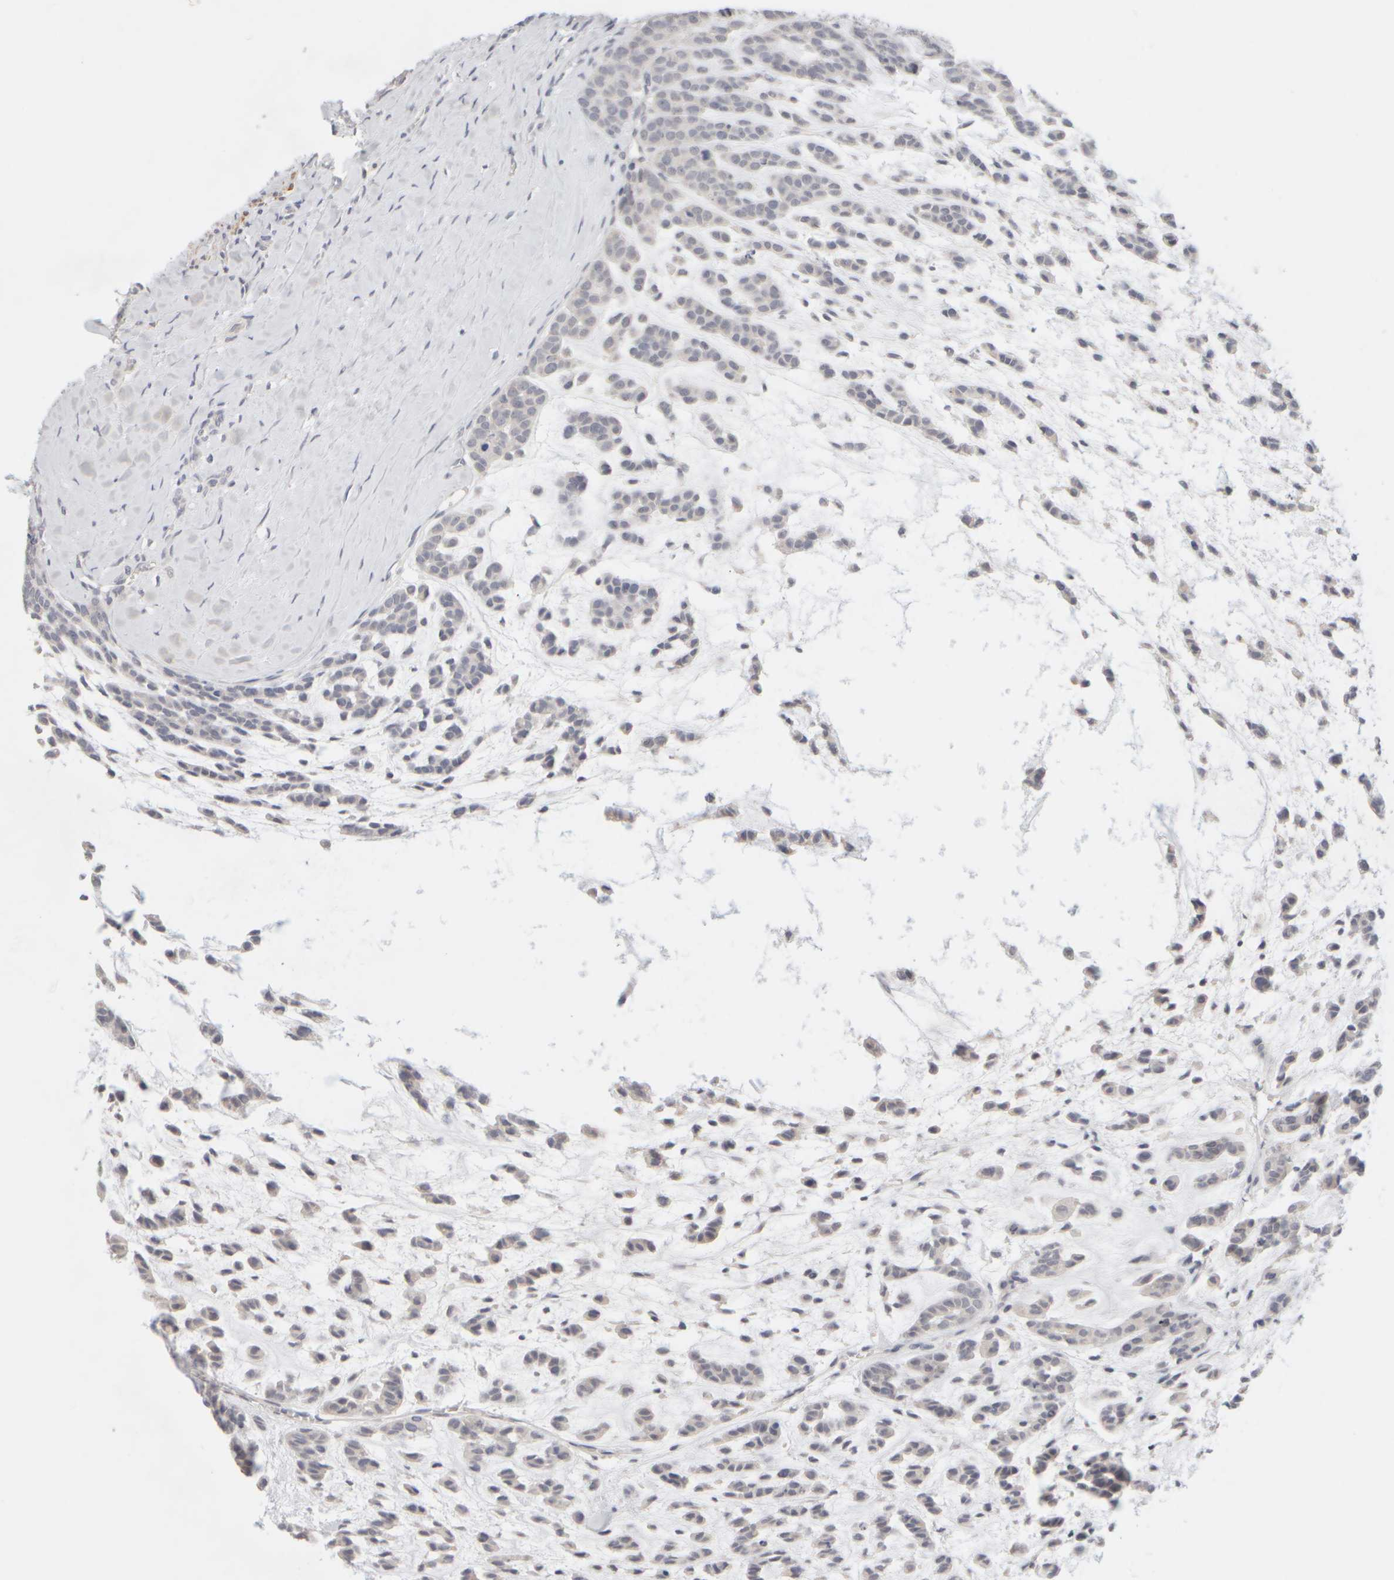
{"staining": {"intensity": "negative", "quantity": "none", "location": "none"}, "tissue": "head and neck cancer", "cell_type": "Tumor cells", "image_type": "cancer", "snomed": [{"axis": "morphology", "description": "Adenocarcinoma, NOS"}, {"axis": "morphology", "description": "Adenoma, NOS"}, {"axis": "topography", "description": "Head-Neck"}], "caption": "This is a micrograph of immunohistochemistry staining of head and neck cancer, which shows no expression in tumor cells.", "gene": "ZNF112", "patient": {"sex": "female", "age": 55}}